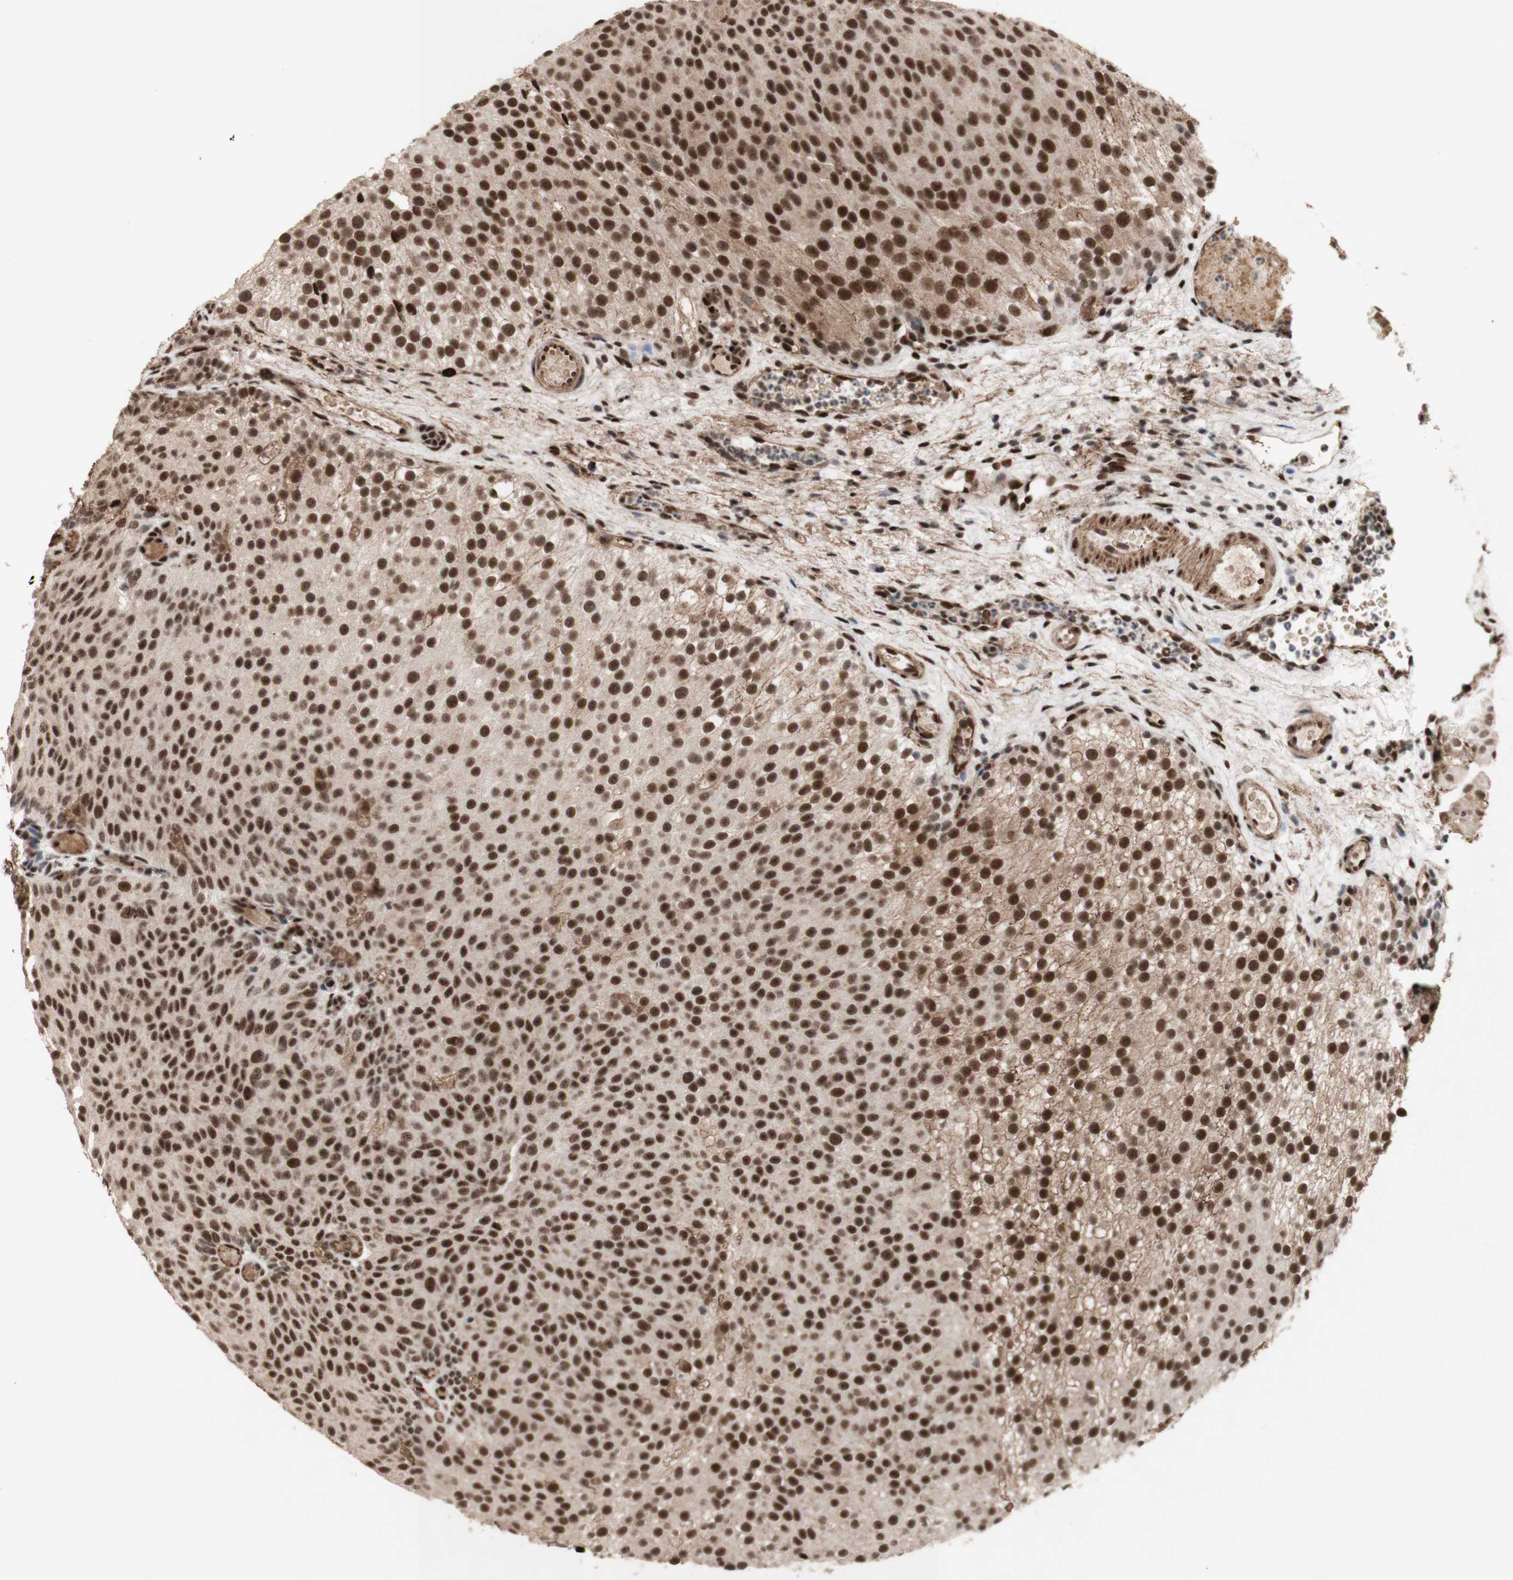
{"staining": {"intensity": "strong", "quantity": ">75%", "location": "nuclear"}, "tissue": "urothelial cancer", "cell_type": "Tumor cells", "image_type": "cancer", "snomed": [{"axis": "morphology", "description": "Urothelial carcinoma, Low grade"}, {"axis": "topography", "description": "Urinary bladder"}], "caption": "The micrograph reveals immunohistochemical staining of urothelial carcinoma (low-grade). There is strong nuclear staining is seen in about >75% of tumor cells. The protein is shown in brown color, while the nuclei are stained blue.", "gene": "TLE1", "patient": {"sex": "male", "age": 78}}